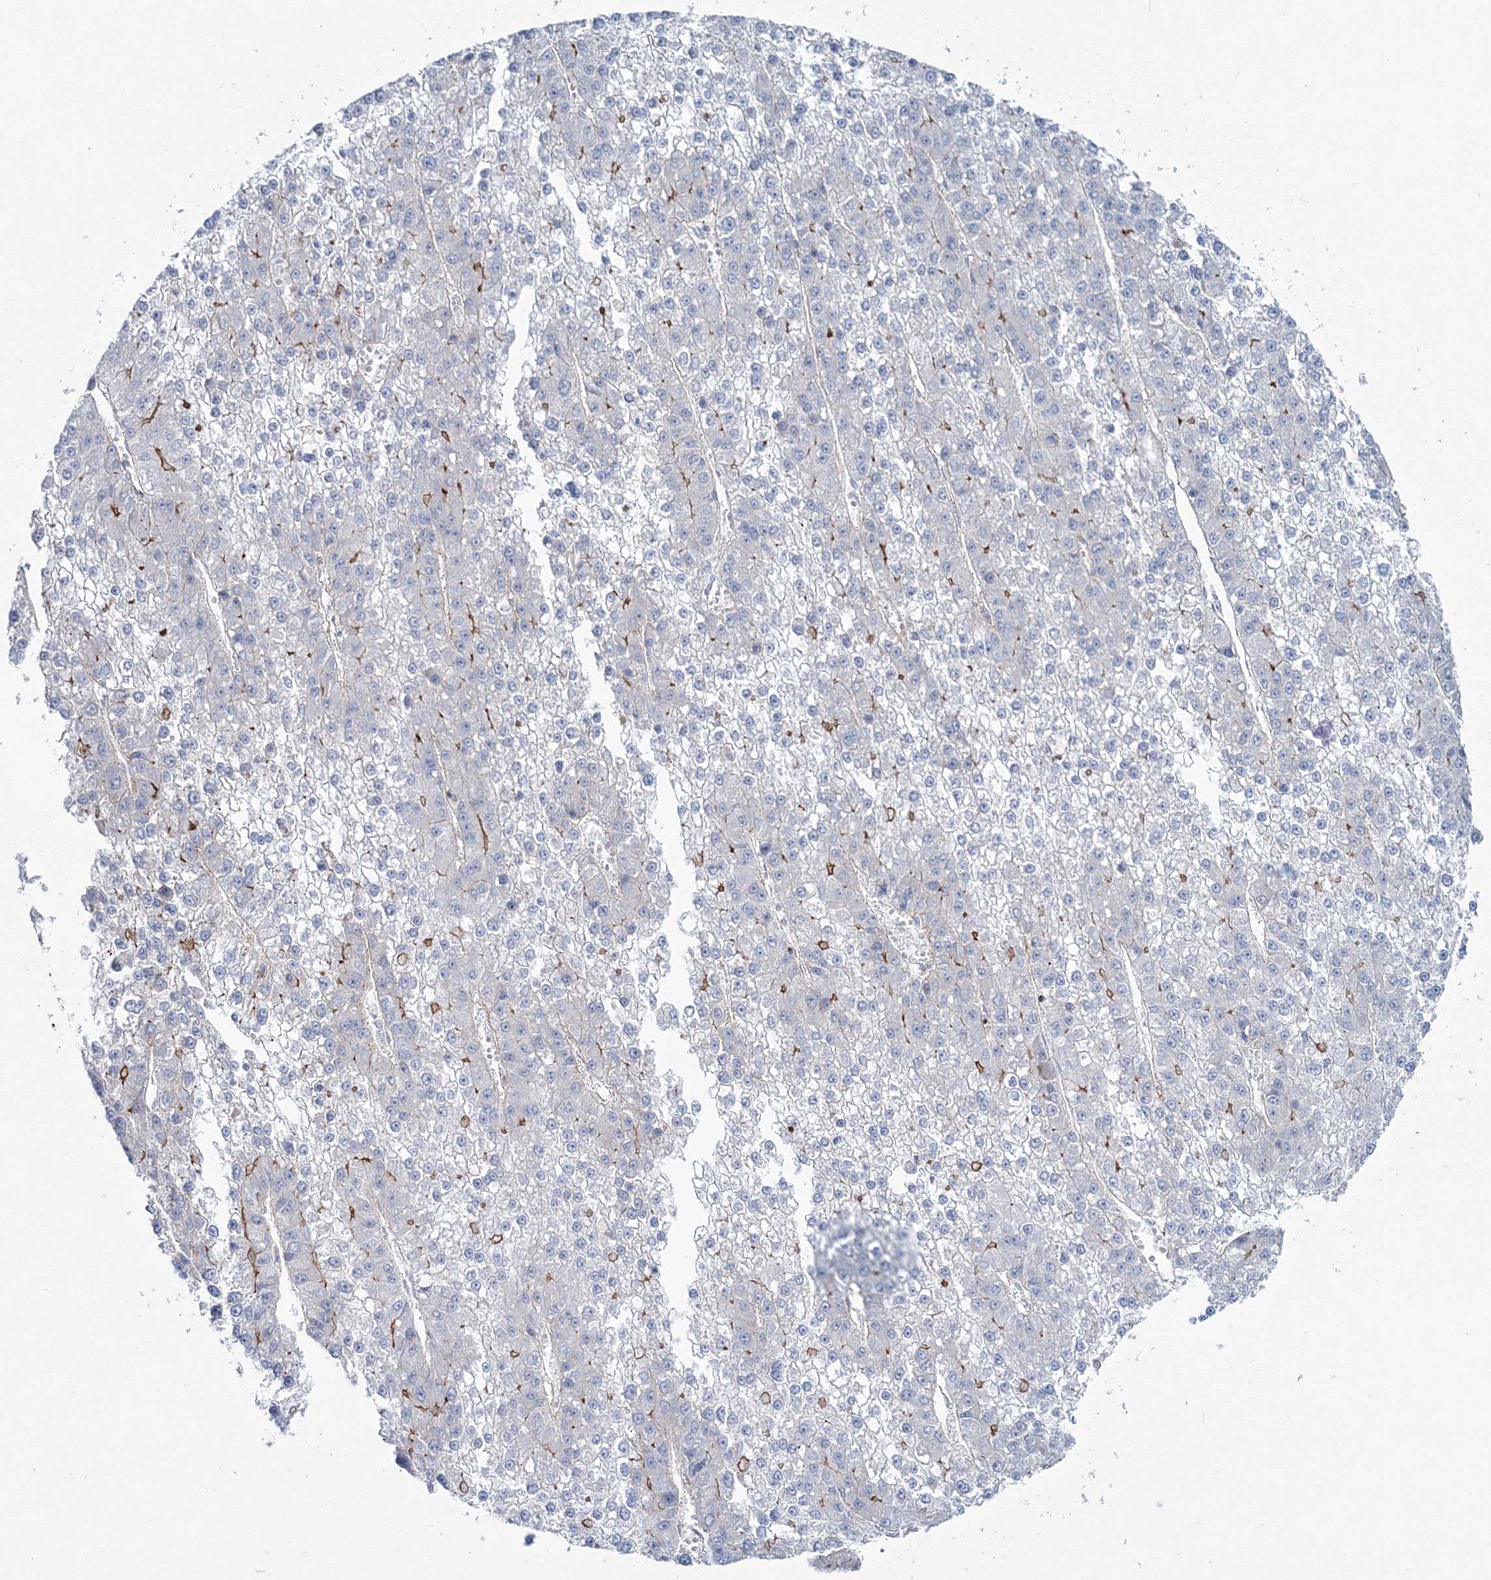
{"staining": {"intensity": "negative", "quantity": "none", "location": "none"}, "tissue": "liver cancer", "cell_type": "Tumor cells", "image_type": "cancer", "snomed": [{"axis": "morphology", "description": "Carcinoma, Hepatocellular, NOS"}, {"axis": "topography", "description": "Liver"}], "caption": "Immunohistochemistry of human liver cancer reveals no staining in tumor cells. (Immunohistochemistry (ihc), brightfield microscopy, high magnification).", "gene": "GGA2", "patient": {"sex": "female", "age": 73}}